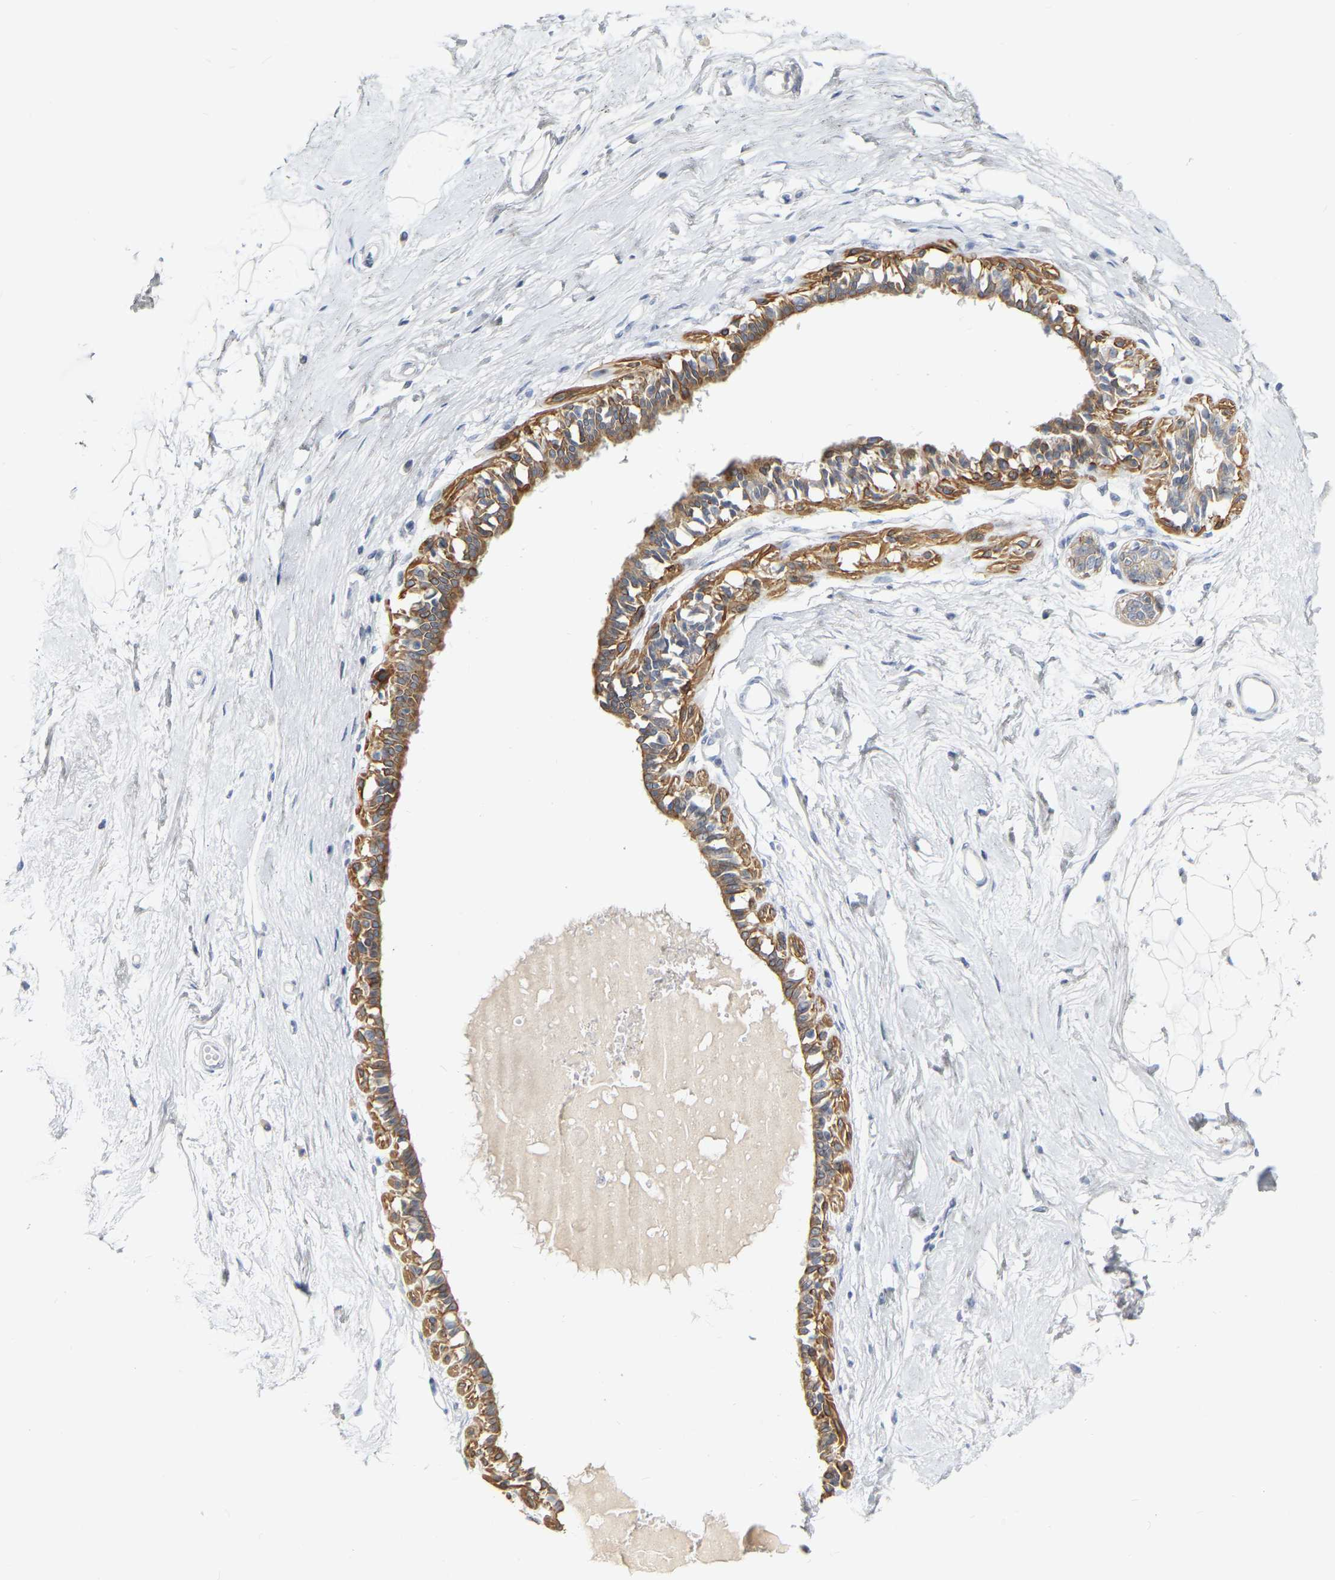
{"staining": {"intensity": "negative", "quantity": "none", "location": "none"}, "tissue": "breast", "cell_type": "Adipocytes", "image_type": "normal", "snomed": [{"axis": "morphology", "description": "Normal tissue, NOS"}, {"axis": "topography", "description": "Breast"}], "caption": "Image shows no significant protein positivity in adipocytes of normal breast.", "gene": "KRT76", "patient": {"sex": "female", "age": 45}}